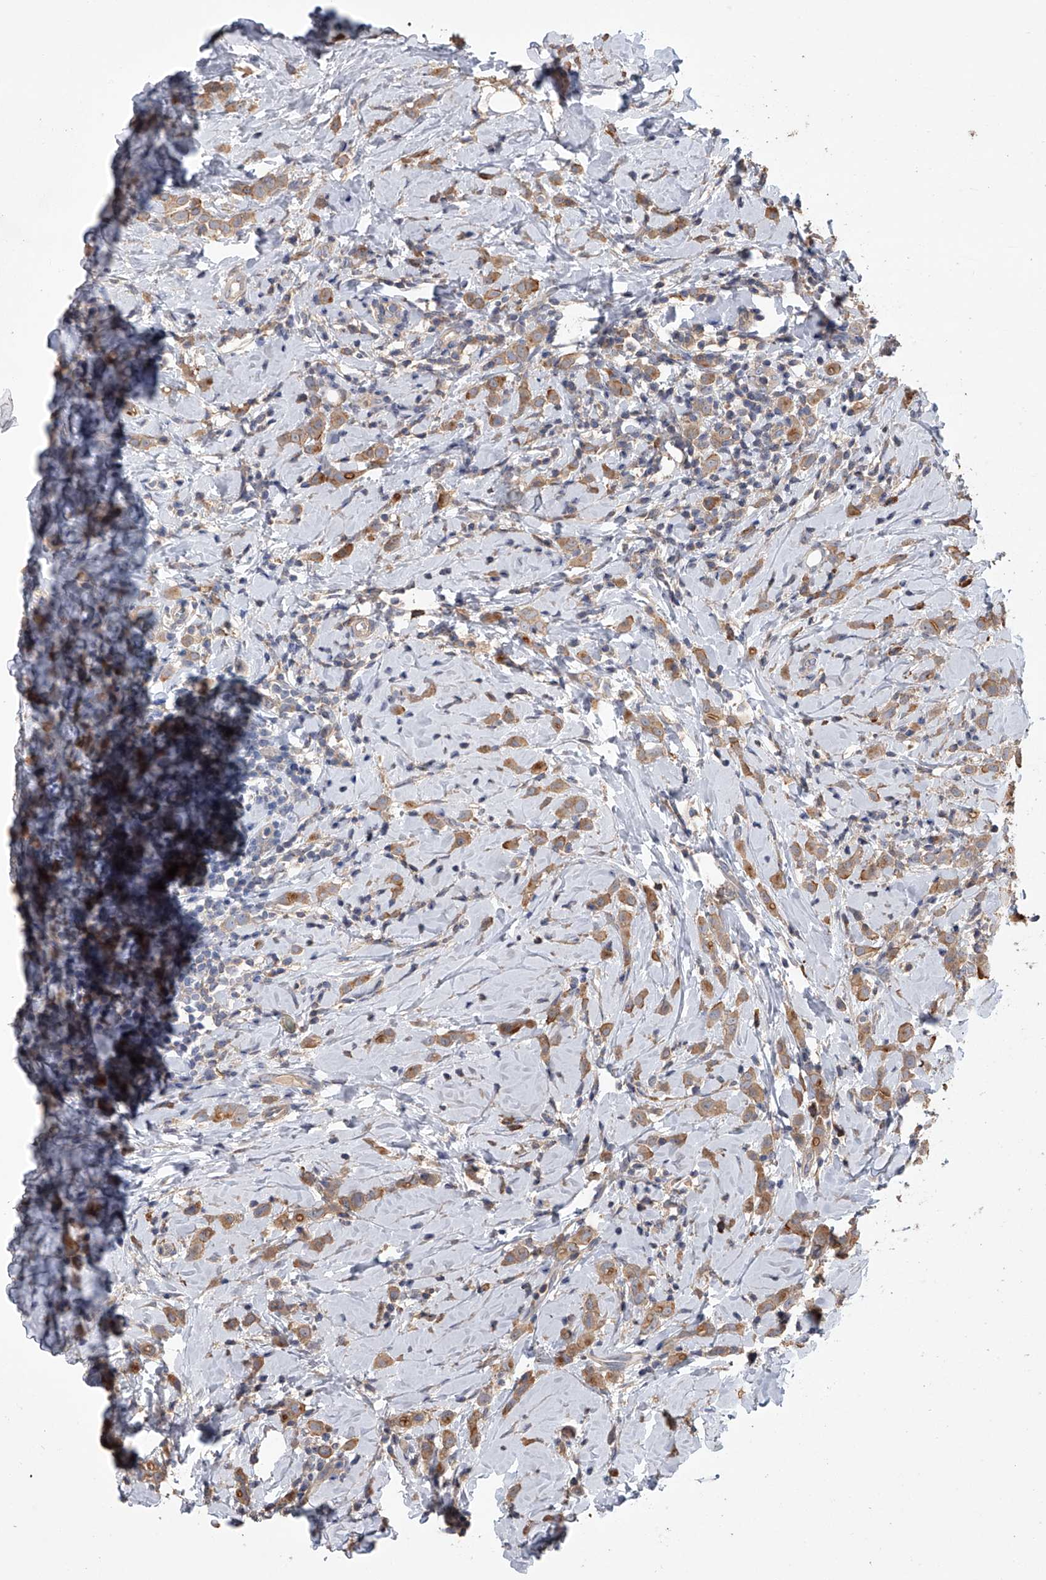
{"staining": {"intensity": "moderate", "quantity": ">75%", "location": "cytoplasmic/membranous"}, "tissue": "breast cancer", "cell_type": "Tumor cells", "image_type": "cancer", "snomed": [{"axis": "morphology", "description": "Lobular carcinoma"}, {"axis": "topography", "description": "Breast"}], "caption": "The immunohistochemical stain labels moderate cytoplasmic/membranous positivity in tumor cells of breast lobular carcinoma tissue.", "gene": "ZNF343", "patient": {"sex": "female", "age": 47}}